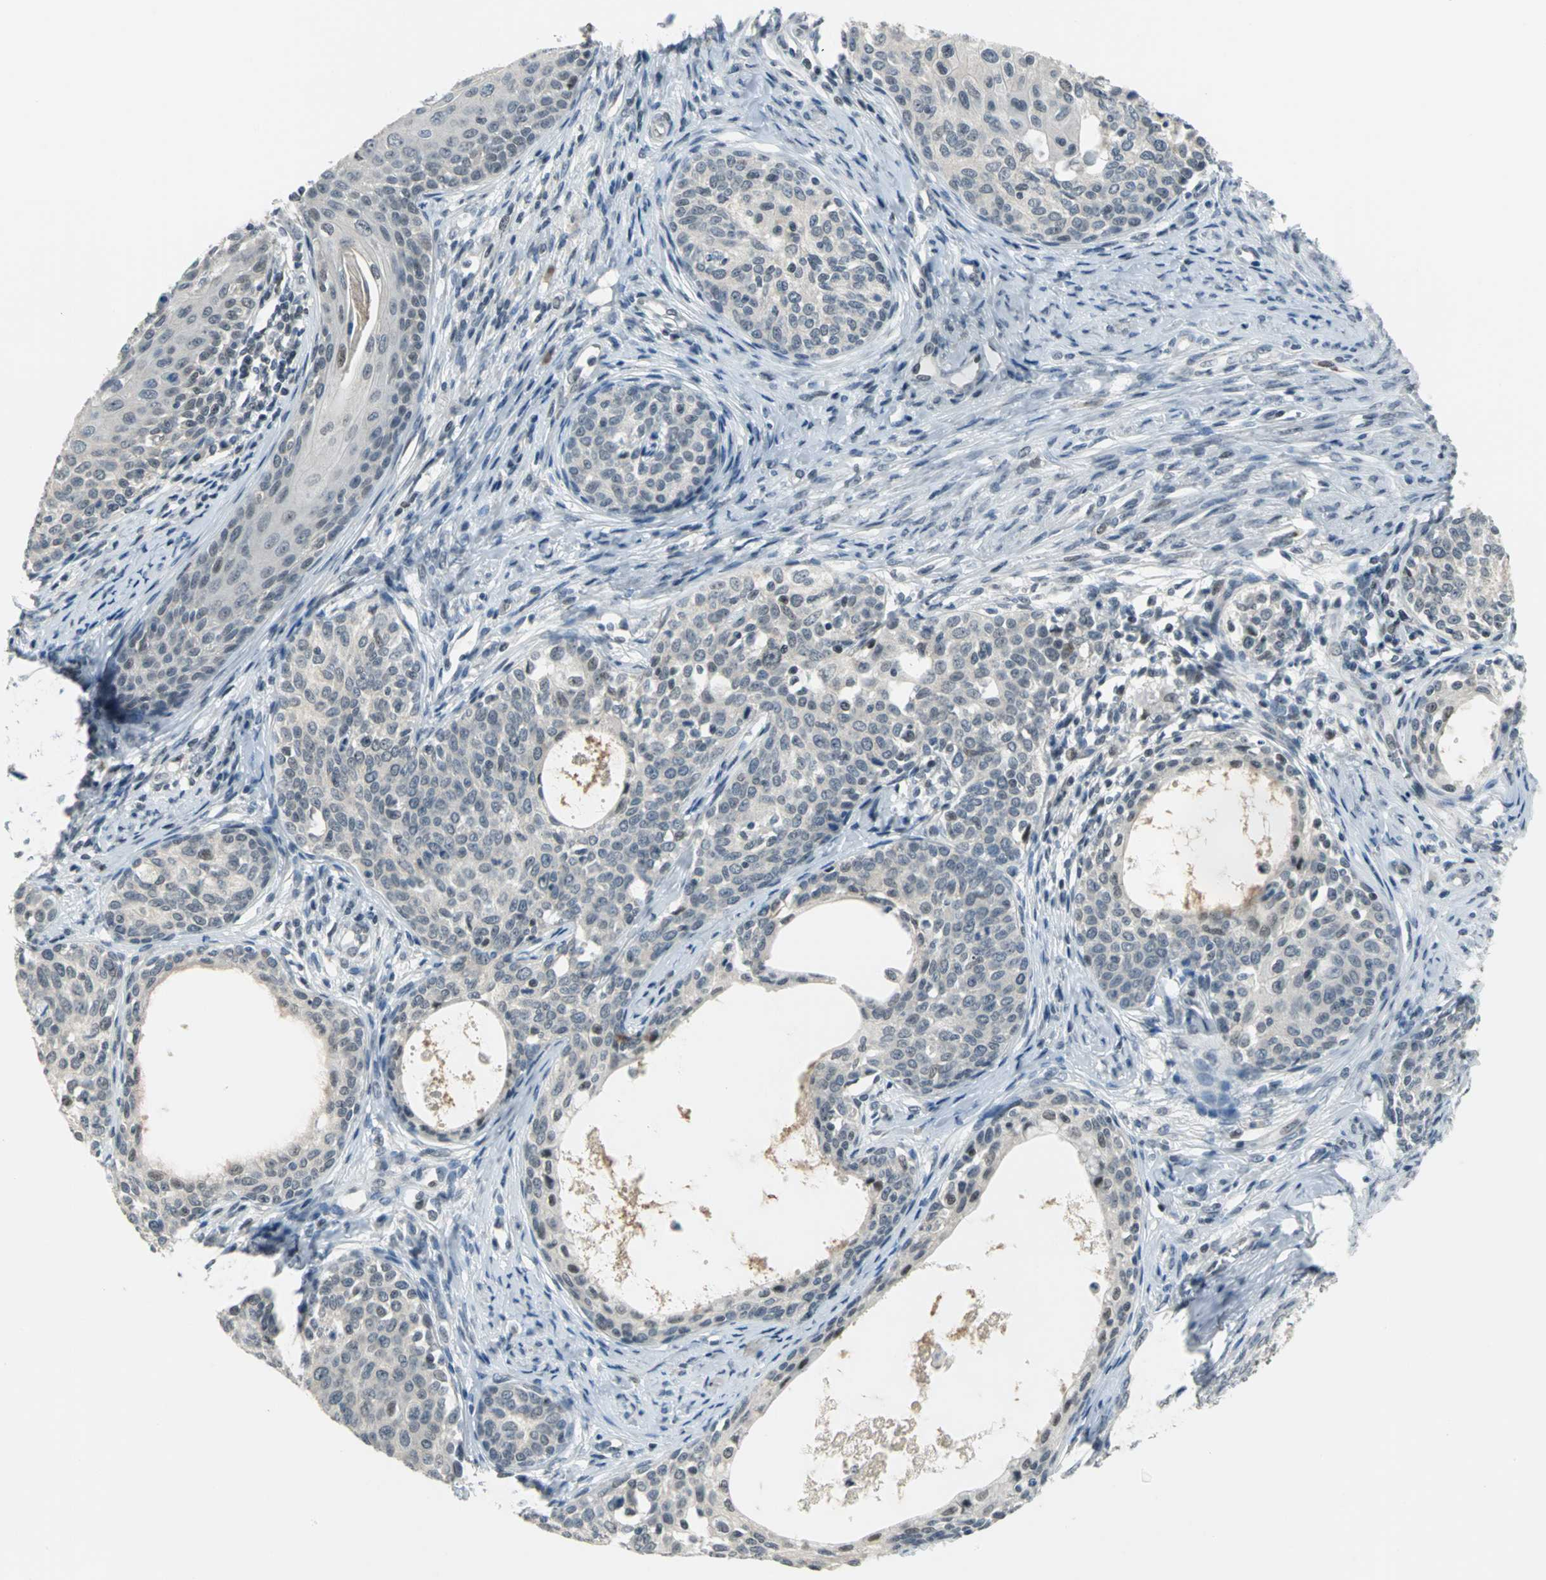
{"staining": {"intensity": "weak", "quantity": "25%-75%", "location": "nuclear"}, "tissue": "cervical cancer", "cell_type": "Tumor cells", "image_type": "cancer", "snomed": [{"axis": "morphology", "description": "Squamous cell carcinoma, NOS"}, {"axis": "morphology", "description": "Adenocarcinoma, NOS"}, {"axis": "topography", "description": "Cervix"}], "caption": "Immunohistochemistry photomicrograph of human cervical squamous cell carcinoma stained for a protein (brown), which demonstrates low levels of weak nuclear expression in approximately 25%-75% of tumor cells.", "gene": "GLI3", "patient": {"sex": "female", "age": 52}}